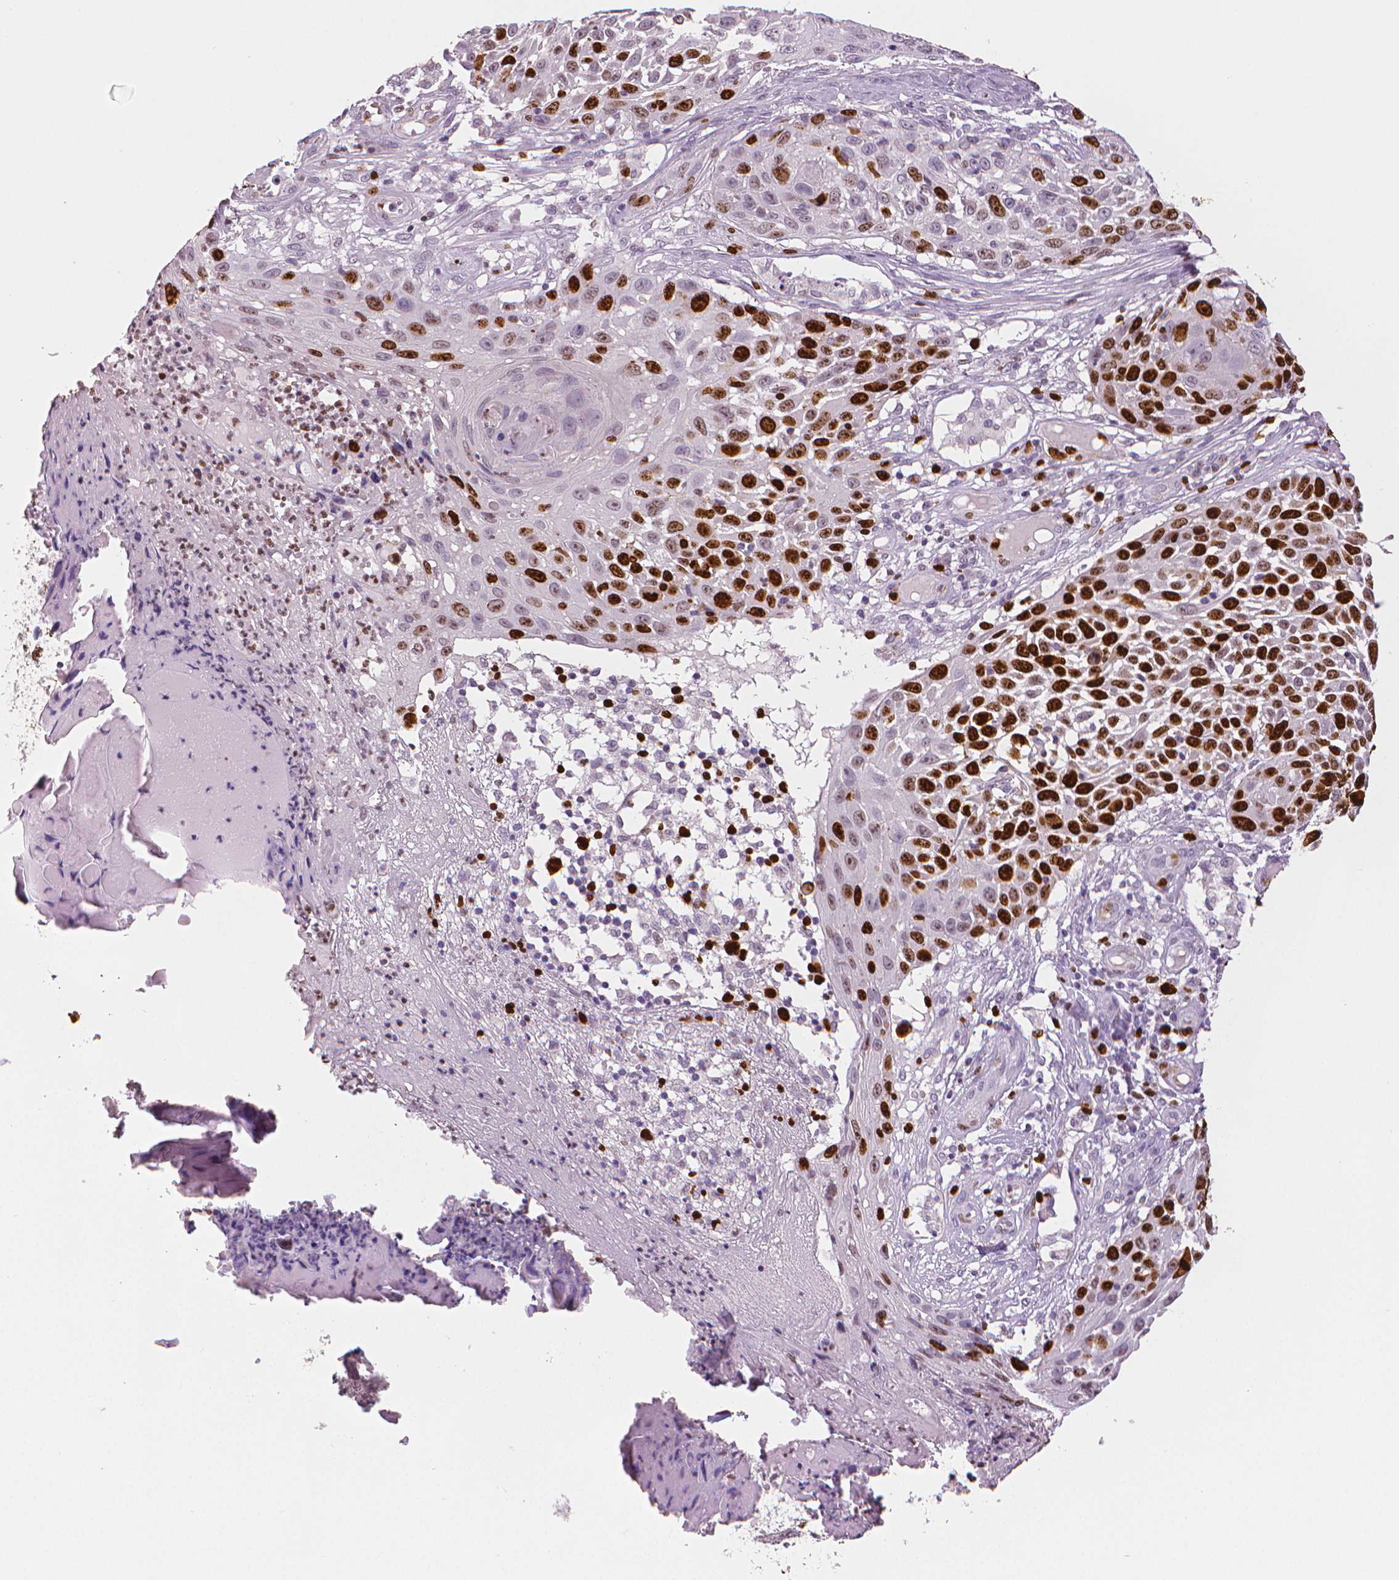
{"staining": {"intensity": "strong", "quantity": "25%-75%", "location": "nuclear"}, "tissue": "skin cancer", "cell_type": "Tumor cells", "image_type": "cancer", "snomed": [{"axis": "morphology", "description": "Squamous cell carcinoma, NOS"}, {"axis": "topography", "description": "Skin"}], "caption": "Protein expression analysis of squamous cell carcinoma (skin) shows strong nuclear positivity in about 25%-75% of tumor cells. The staining was performed using DAB to visualize the protein expression in brown, while the nuclei were stained in blue with hematoxylin (Magnification: 20x).", "gene": "MKI67", "patient": {"sex": "male", "age": 92}}